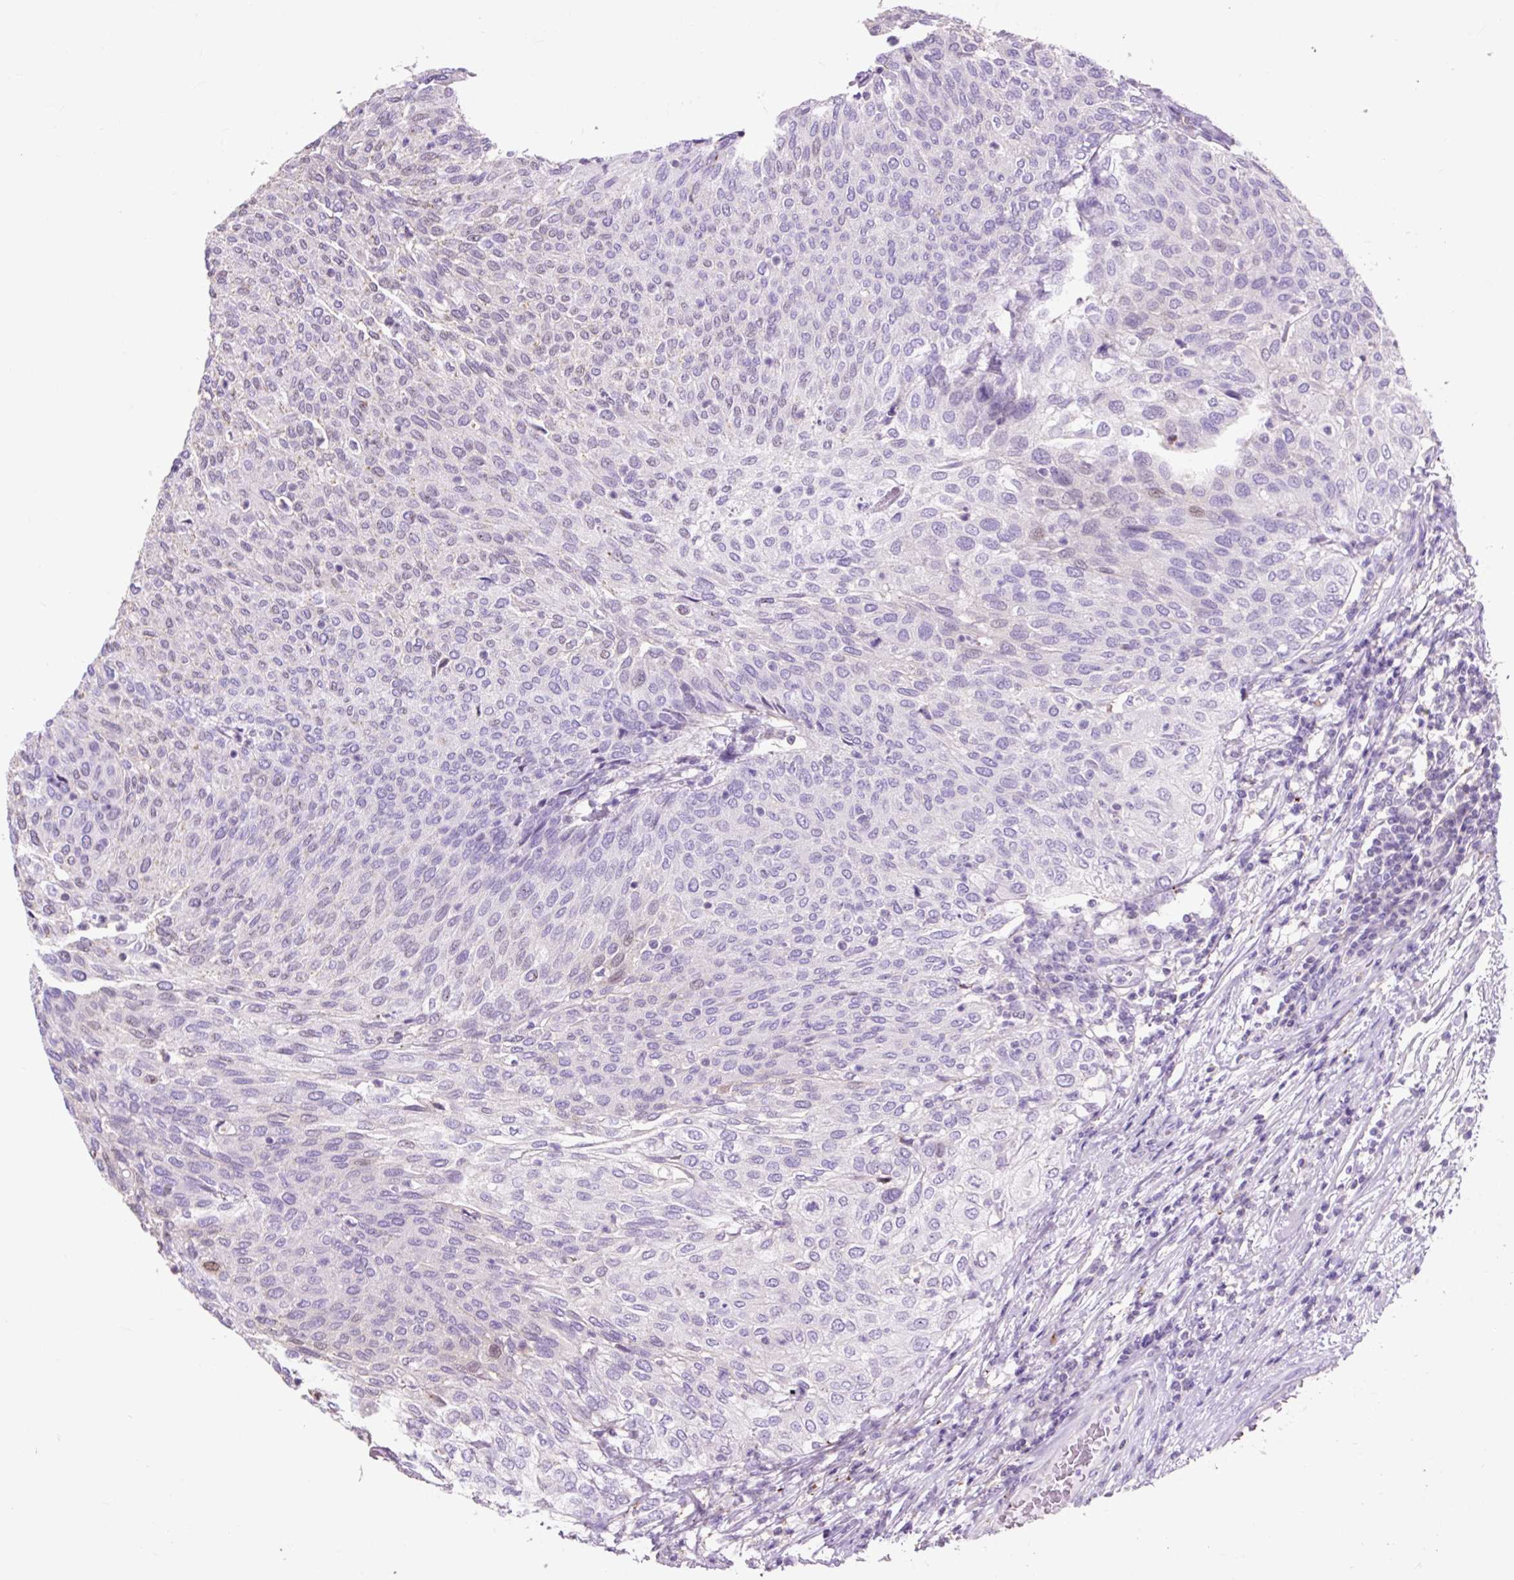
{"staining": {"intensity": "negative", "quantity": "none", "location": "none"}, "tissue": "urothelial cancer", "cell_type": "Tumor cells", "image_type": "cancer", "snomed": [{"axis": "morphology", "description": "Urothelial carcinoma, Low grade"}, {"axis": "topography", "description": "Urinary bladder"}], "caption": "IHC of urothelial carcinoma (low-grade) exhibits no positivity in tumor cells.", "gene": "OR10A7", "patient": {"sex": "female", "age": 79}}